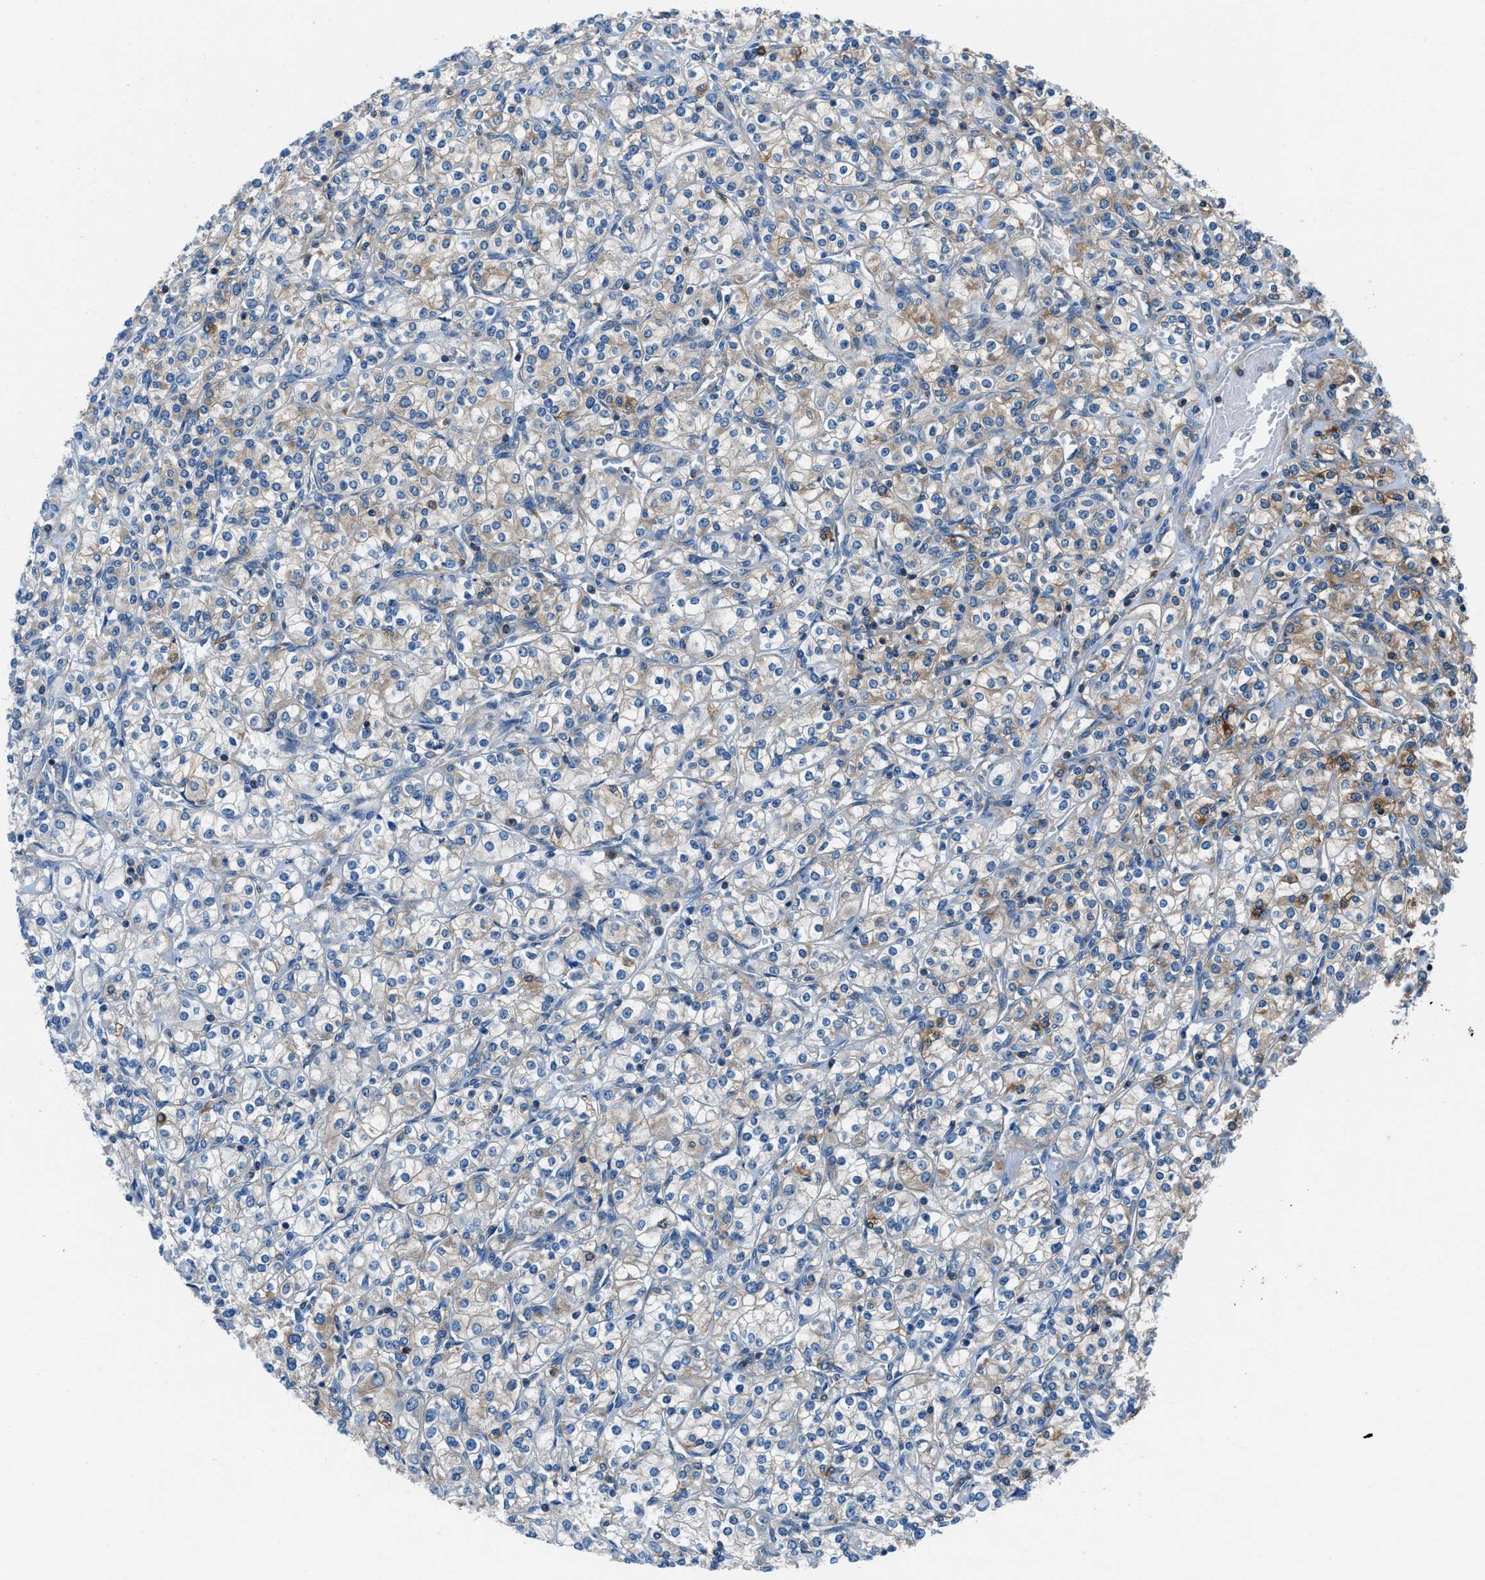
{"staining": {"intensity": "moderate", "quantity": "25%-75%", "location": "cytoplasmic/membranous"}, "tissue": "renal cancer", "cell_type": "Tumor cells", "image_type": "cancer", "snomed": [{"axis": "morphology", "description": "Adenocarcinoma, NOS"}, {"axis": "topography", "description": "Kidney"}], "caption": "A brown stain shows moderate cytoplasmic/membranous expression of a protein in adenocarcinoma (renal) tumor cells.", "gene": "SARS1", "patient": {"sex": "male", "age": 77}}